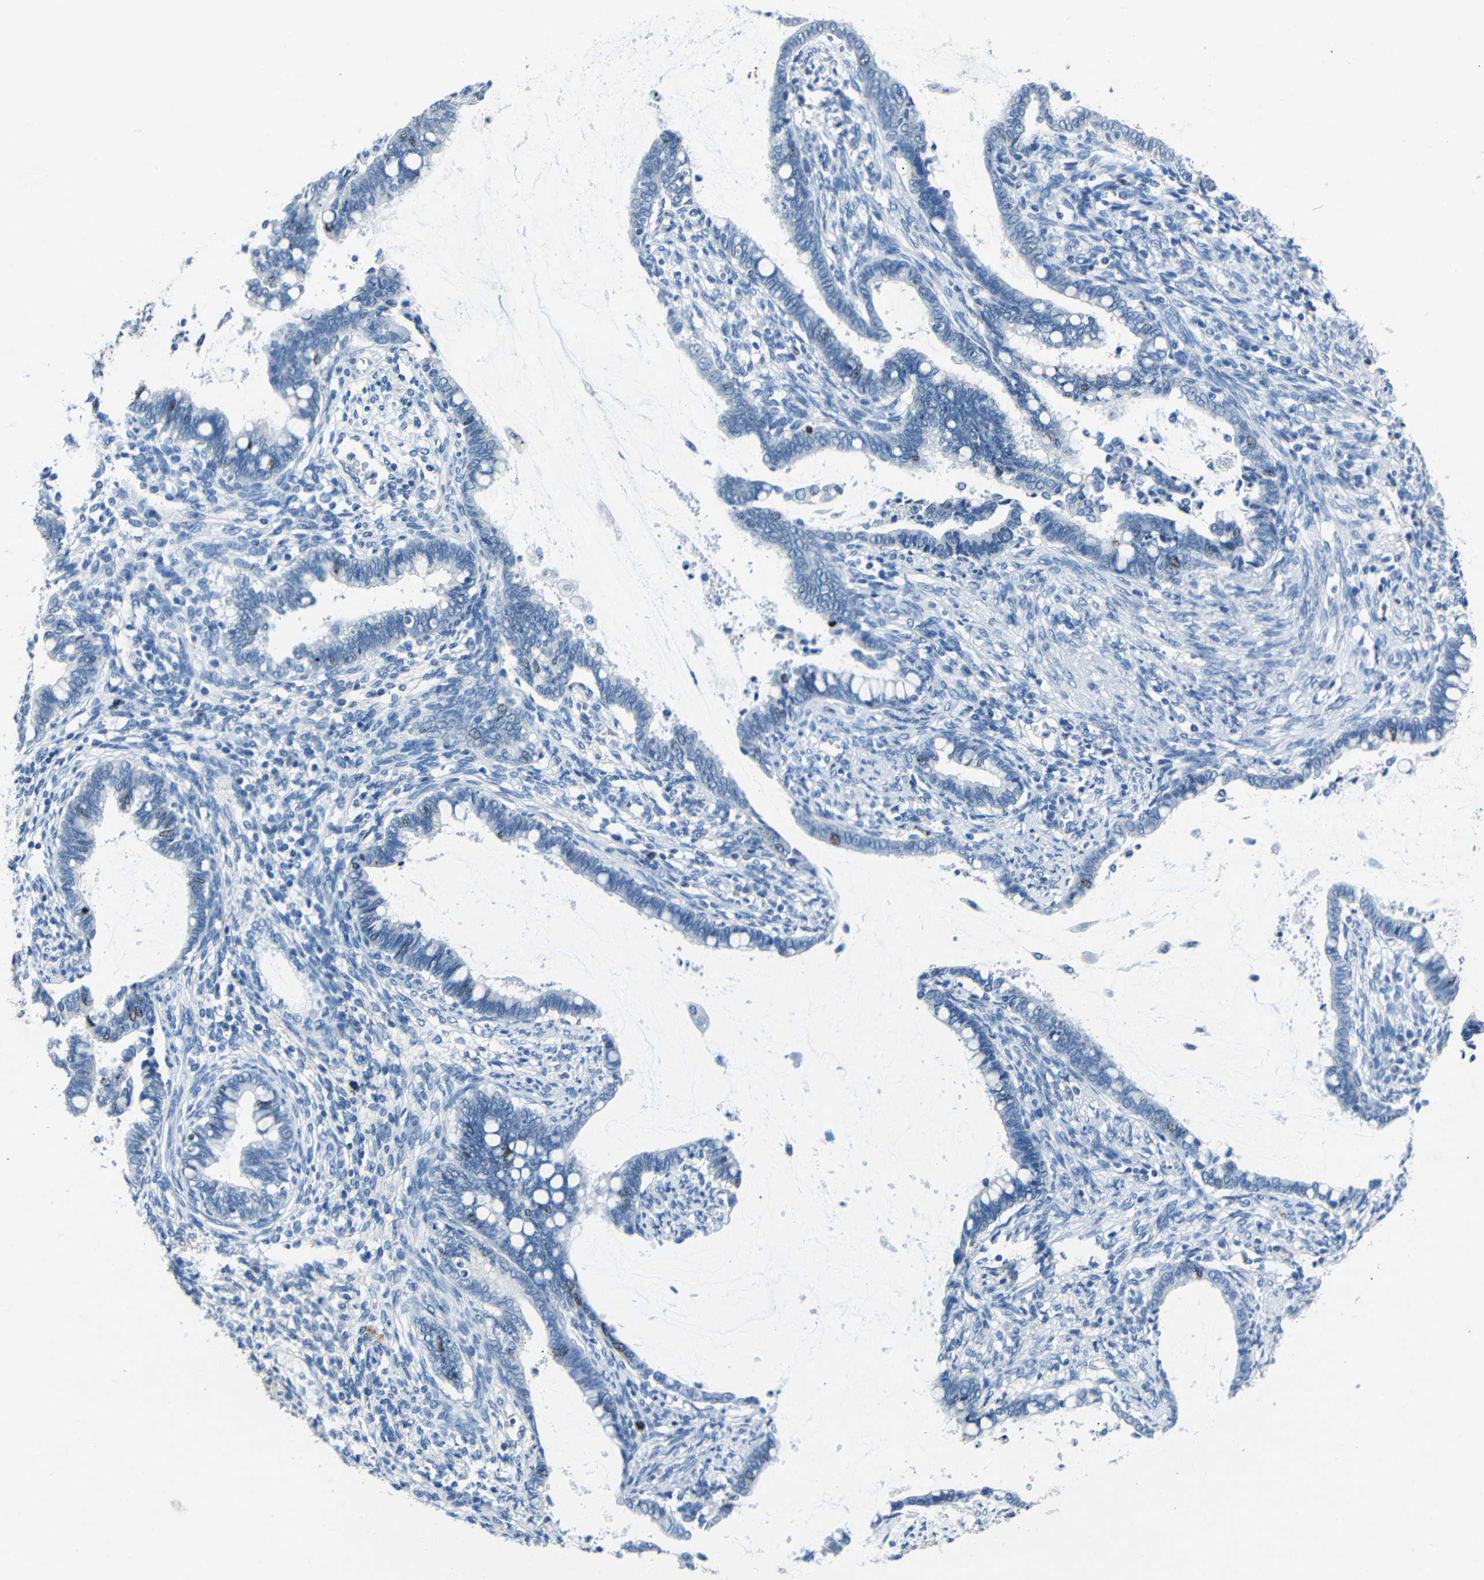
{"staining": {"intensity": "weak", "quantity": "<25%", "location": "nuclear"}, "tissue": "cervical cancer", "cell_type": "Tumor cells", "image_type": "cancer", "snomed": [{"axis": "morphology", "description": "Adenocarcinoma, NOS"}, {"axis": "topography", "description": "Cervix"}], "caption": "A photomicrograph of adenocarcinoma (cervical) stained for a protein displays no brown staining in tumor cells. The staining was performed using DAB to visualize the protein expression in brown, while the nuclei were stained in blue with hematoxylin (Magnification: 20x).", "gene": "INCENP", "patient": {"sex": "female", "age": 44}}